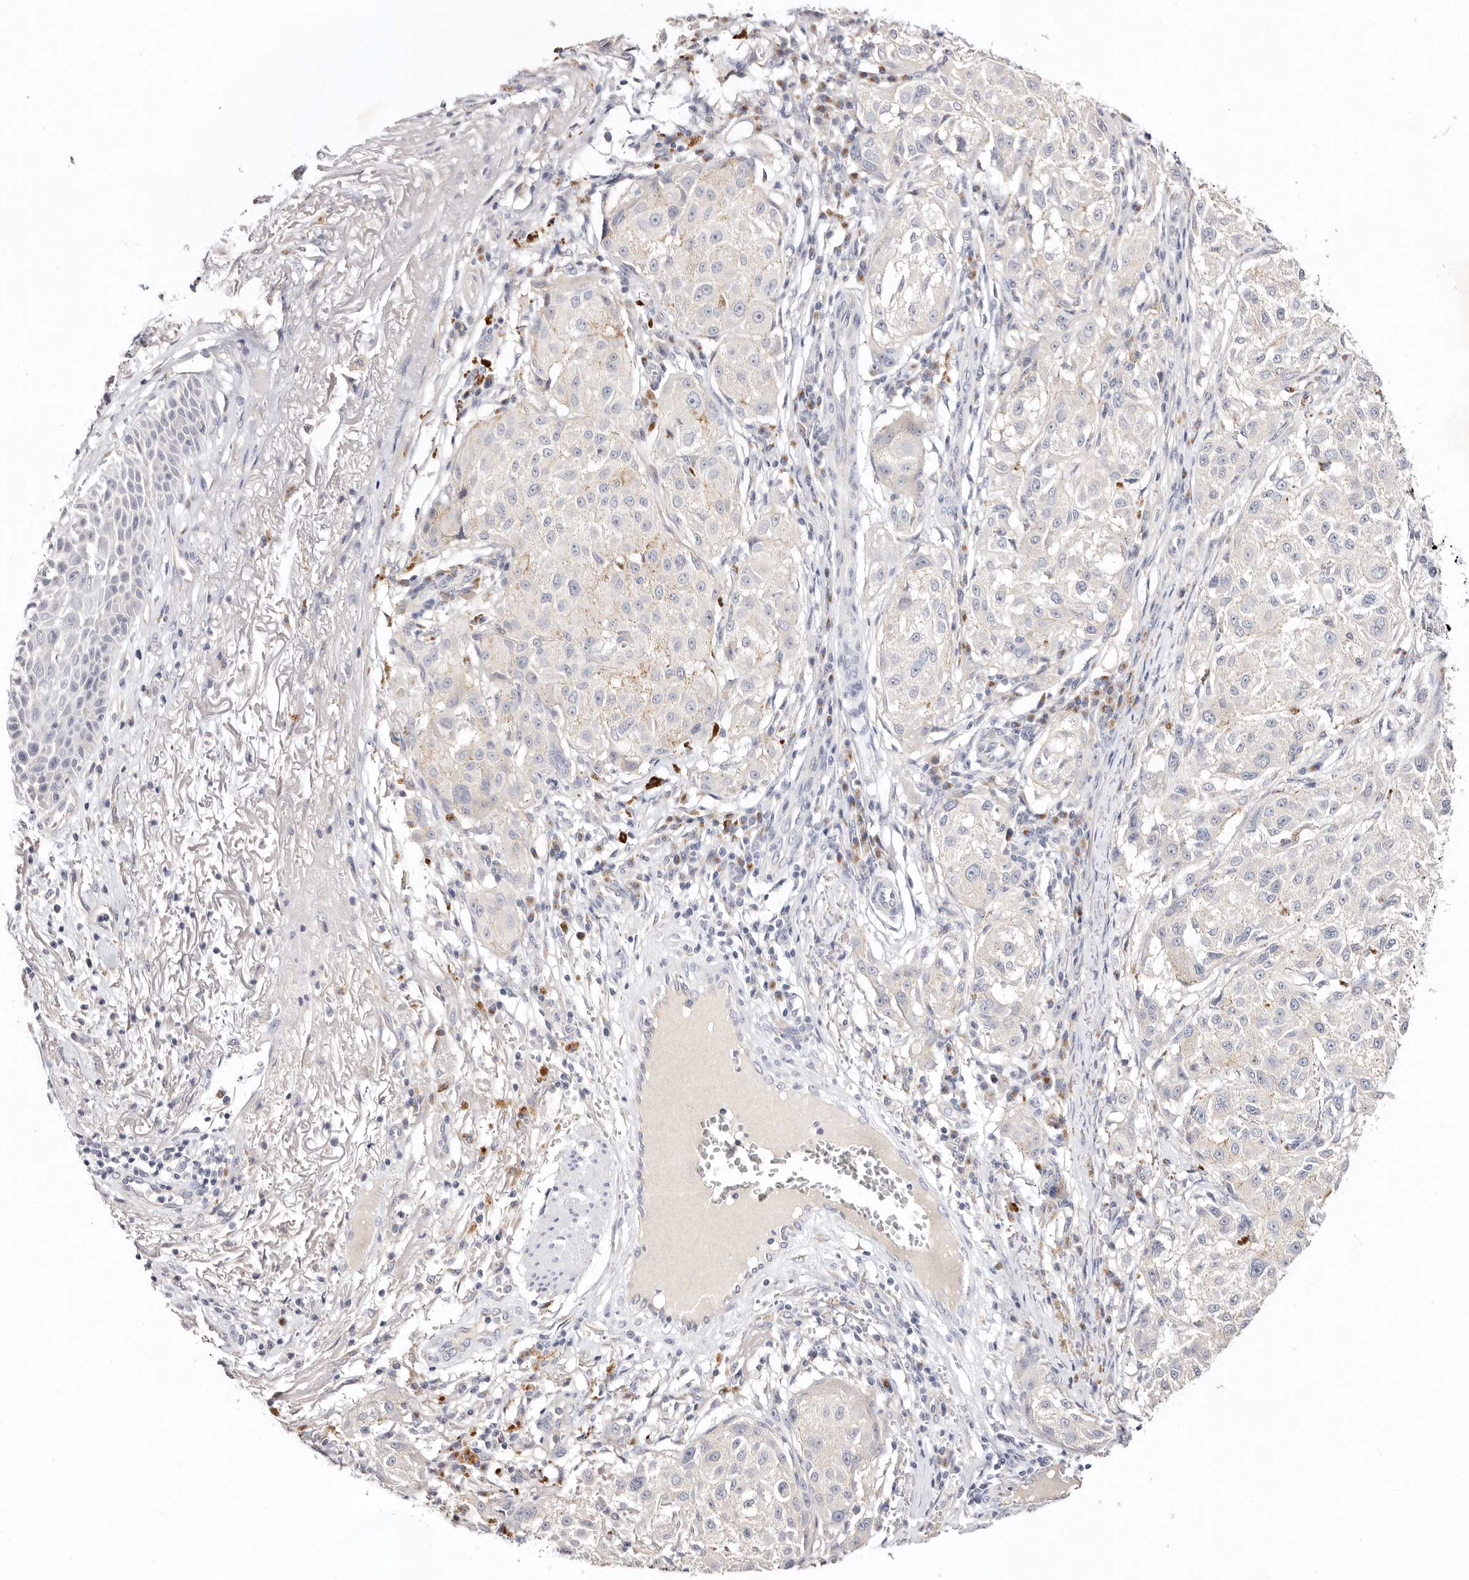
{"staining": {"intensity": "negative", "quantity": "none", "location": "none"}, "tissue": "melanoma", "cell_type": "Tumor cells", "image_type": "cancer", "snomed": [{"axis": "morphology", "description": "Necrosis, NOS"}, {"axis": "morphology", "description": "Malignant melanoma, NOS"}, {"axis": "topography", "description": "Skin"}], "caption": "High power microscopy photomicrograph of an immunohistochemistry (IHC) histopathology image of malignant melanoma, revealing no significant staining in tumor cells. The staining was performed using DAB (3,3'-diaminobenzidine) to visualize the protein expression in brown, while the nuclei were stained in blue with hematoxylin (Magnification: 20x).", "gene": "DNASE1", "patient": {"sex": "female", "age": 87}}